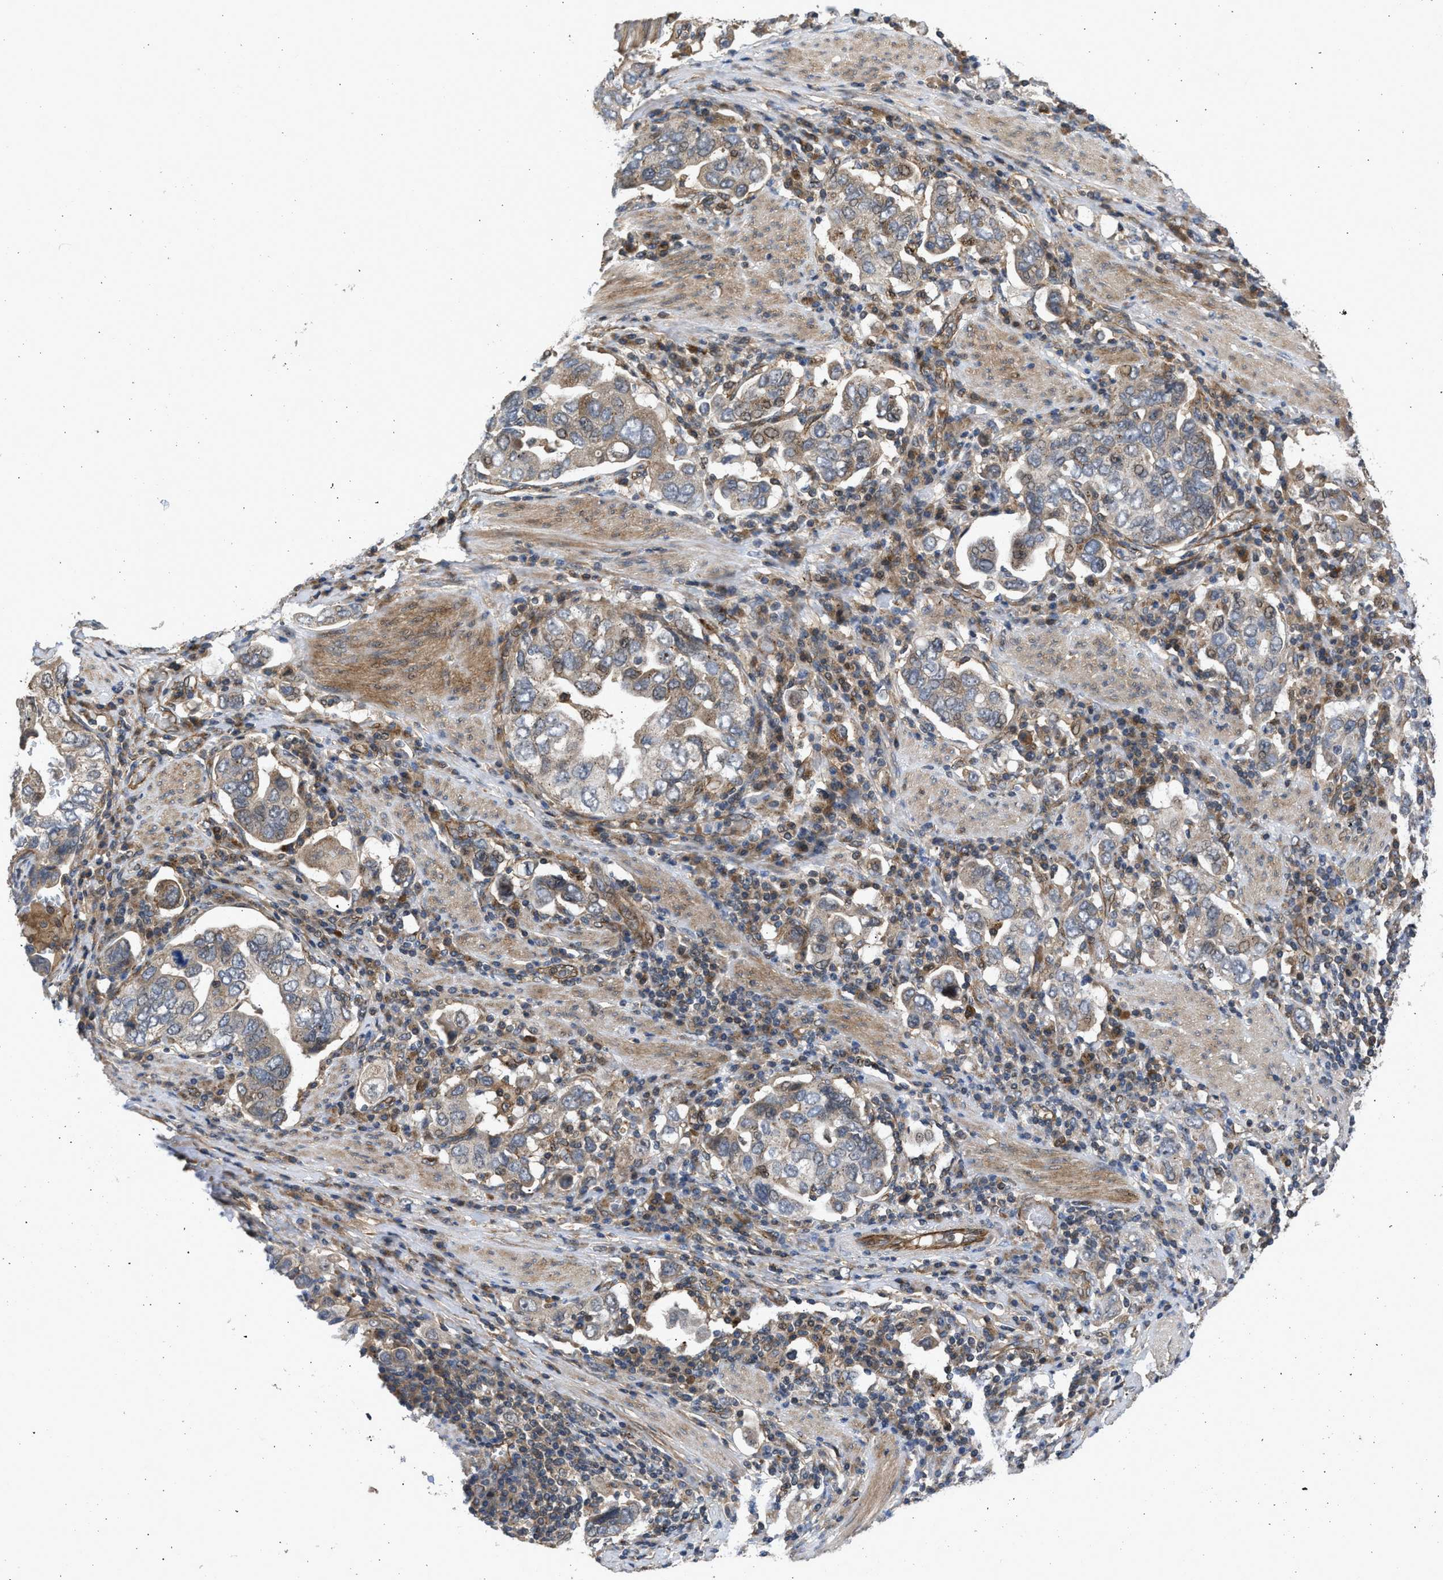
{"staining": {"intensity": "weak", "quantity": "<25%", "location": "cytoplasmic/membranous"}, "tissue": "stomach cancer", "cell_type": "Tumor cells", "image_type": "cancer", "snomed": [{"axis": "morphology", "description": "Adenocarcinoma, NOS"}, {"axis": "topography", "description": "Stomach, upper"}], "caption": "A high-resolution photomicrograph shows IHC staining of adenocarcinoma (stomach), which reveals no significant expression in tumor cells.", "gene": "GPATCH2L", "patient": {"sex": "male", "age": 62}}